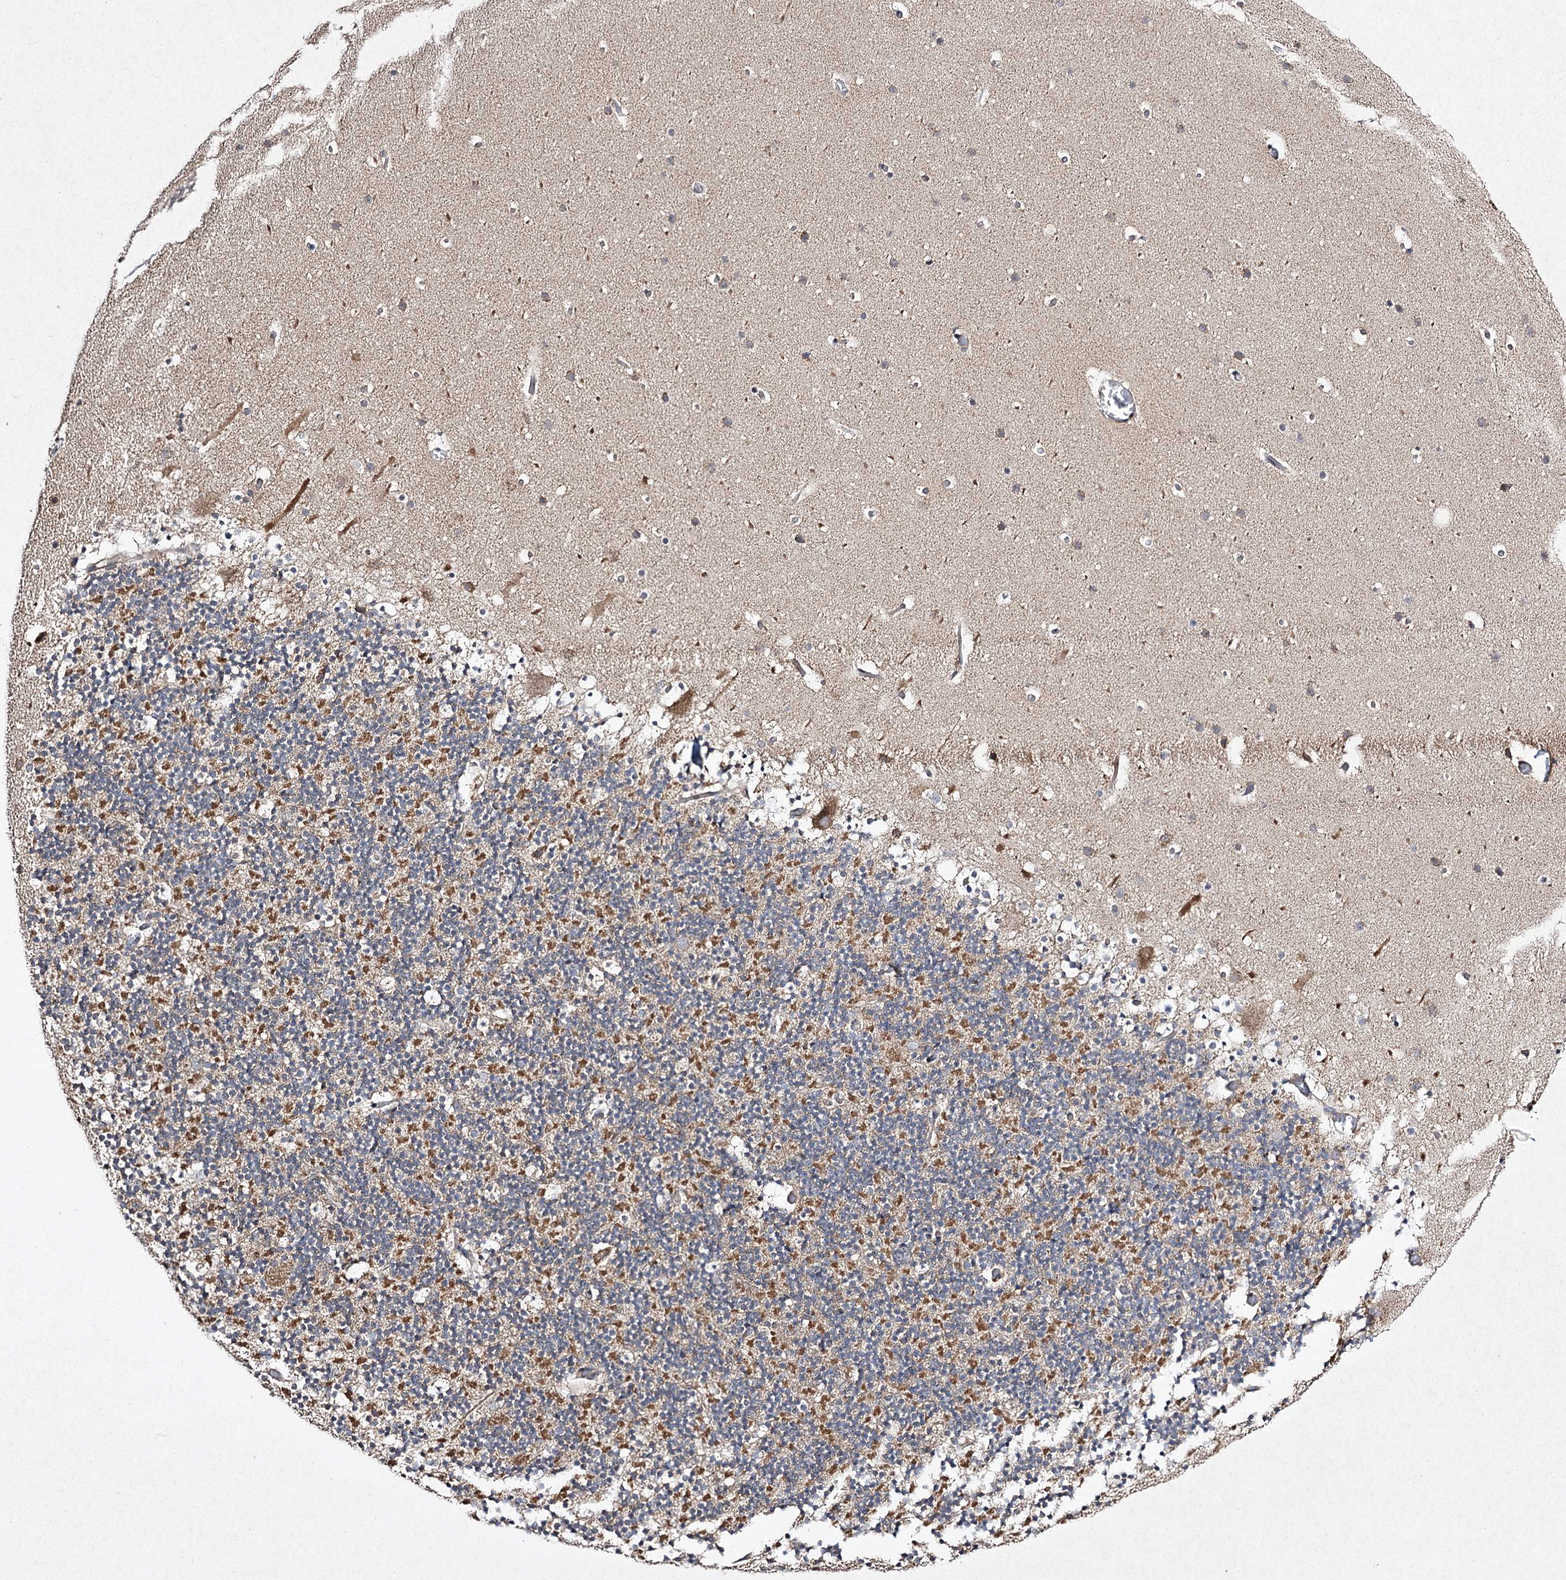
{"staining": {"intensity": "moderate", "quantity": "25%-75%", "location": "cytoplasmic/membranous"}, "tissue": "cerebellum", "cell_type": "Cells in granular layer", "image_type": "normal", "snomed": [{"axis": "morphology", "description": "Normal tissue, NOS"}, {"axis": "topography", "description": "Cerebellum"}], "caption": "A photomicrograph of cerebellum stained for a protein reveals moderate cytoplasmic/membranous brown staining in cells in granular layer. The protein is stained brown, and the nuclei are stained in blue (DAB (3,3'-diaminobenzidine) IHC with brightfield microscopy, high magnification).", "gene": "FANCL", "patient": {"sex": "male", "age": 57}}